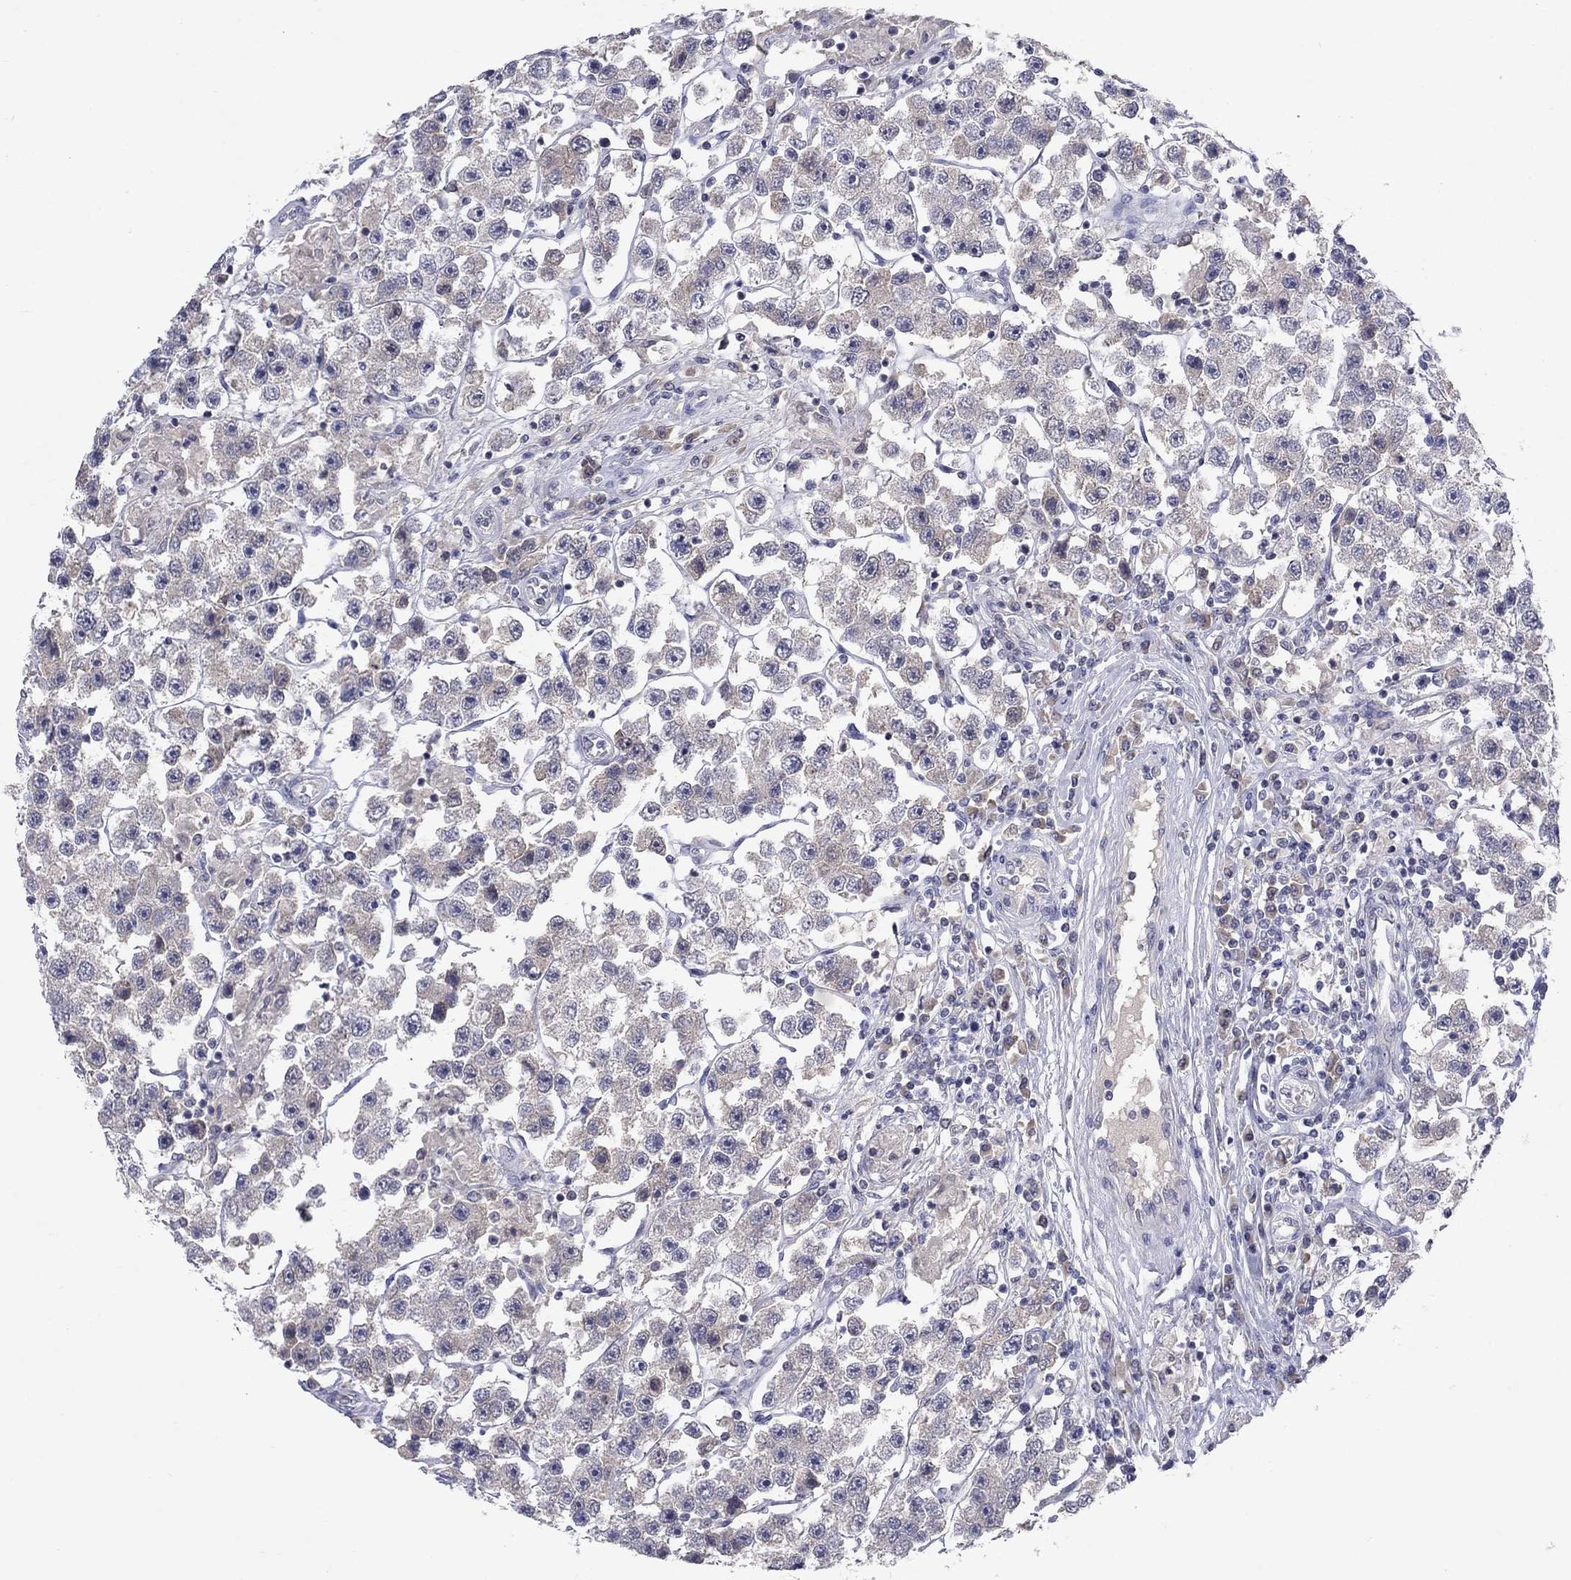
{"staining": {"intensity": "negative", "quantity": "none", "location": "none"}, "tissue": "testis cancer", "cell_type": "Tumor cells", "image_type": "cancer", "snomed": [{"axis": "morphology", "description": "Seminoma, NOS"}, {"axis": "topography", "description": "Testis"}], "caption": "Testis seminoma was stained to show a protein in brown. There is no significant positivity in tumor cells. Nuclei are stained in blue.", "gene": "CACNA1A", "patient": {"sex": "male", "age": 45}}